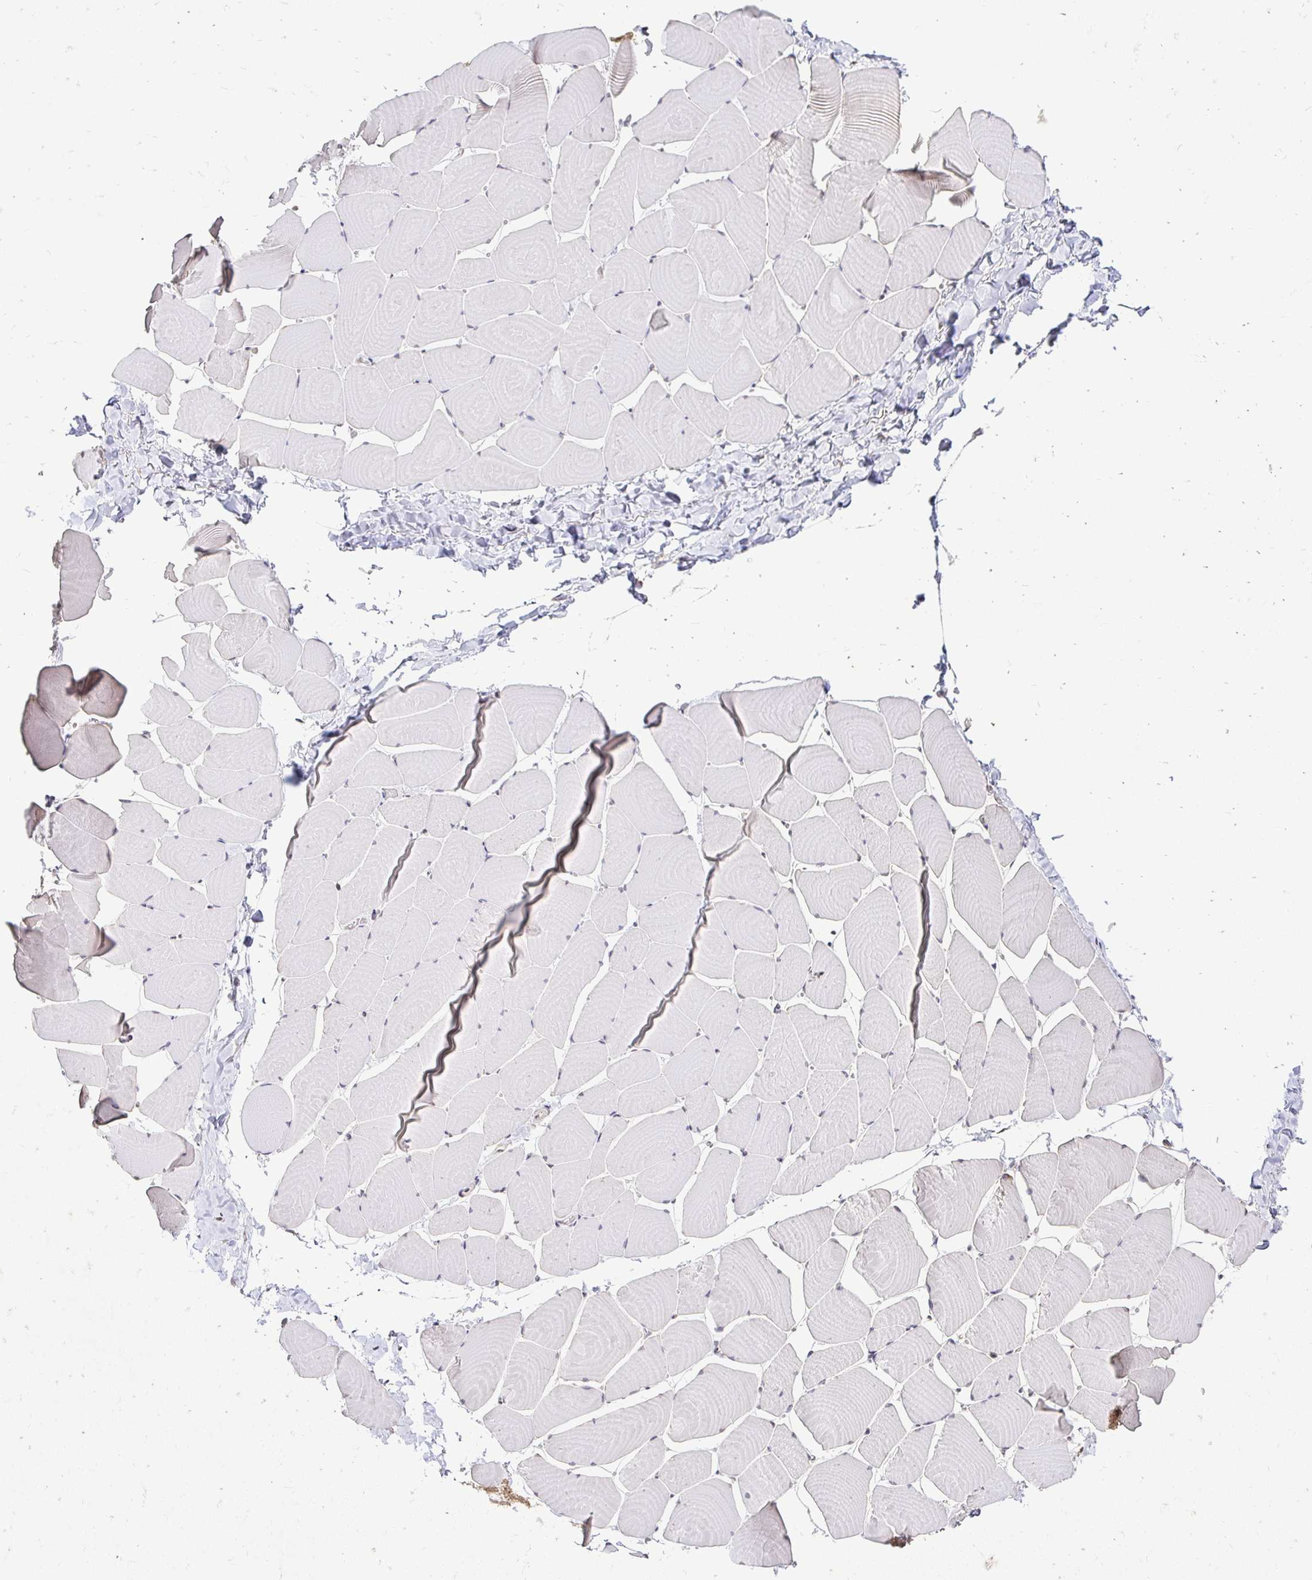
{"staining": {"intensity": "moderate", "quantity": "<25%", "location": "cytoplasmic/membranous,nuclear"}, "tissue": "skeletal muscle", "cell_type": "Myocytes", "image_type": "normal", "snomed": [{"axis": "morphology", "description": "Normal tissue, NOS"}, {"axis": "topography", "description": "Skeletal muscle"}], "caption": "Moderate cytoplasmic/membranous,nuclear expression for a protein is appreciated in about <25% of myocytes of benign skeletal muscle using immunohistochemistry.", "gene": "RHEBL1", "patient": {"sex": "male", "age": 25}}